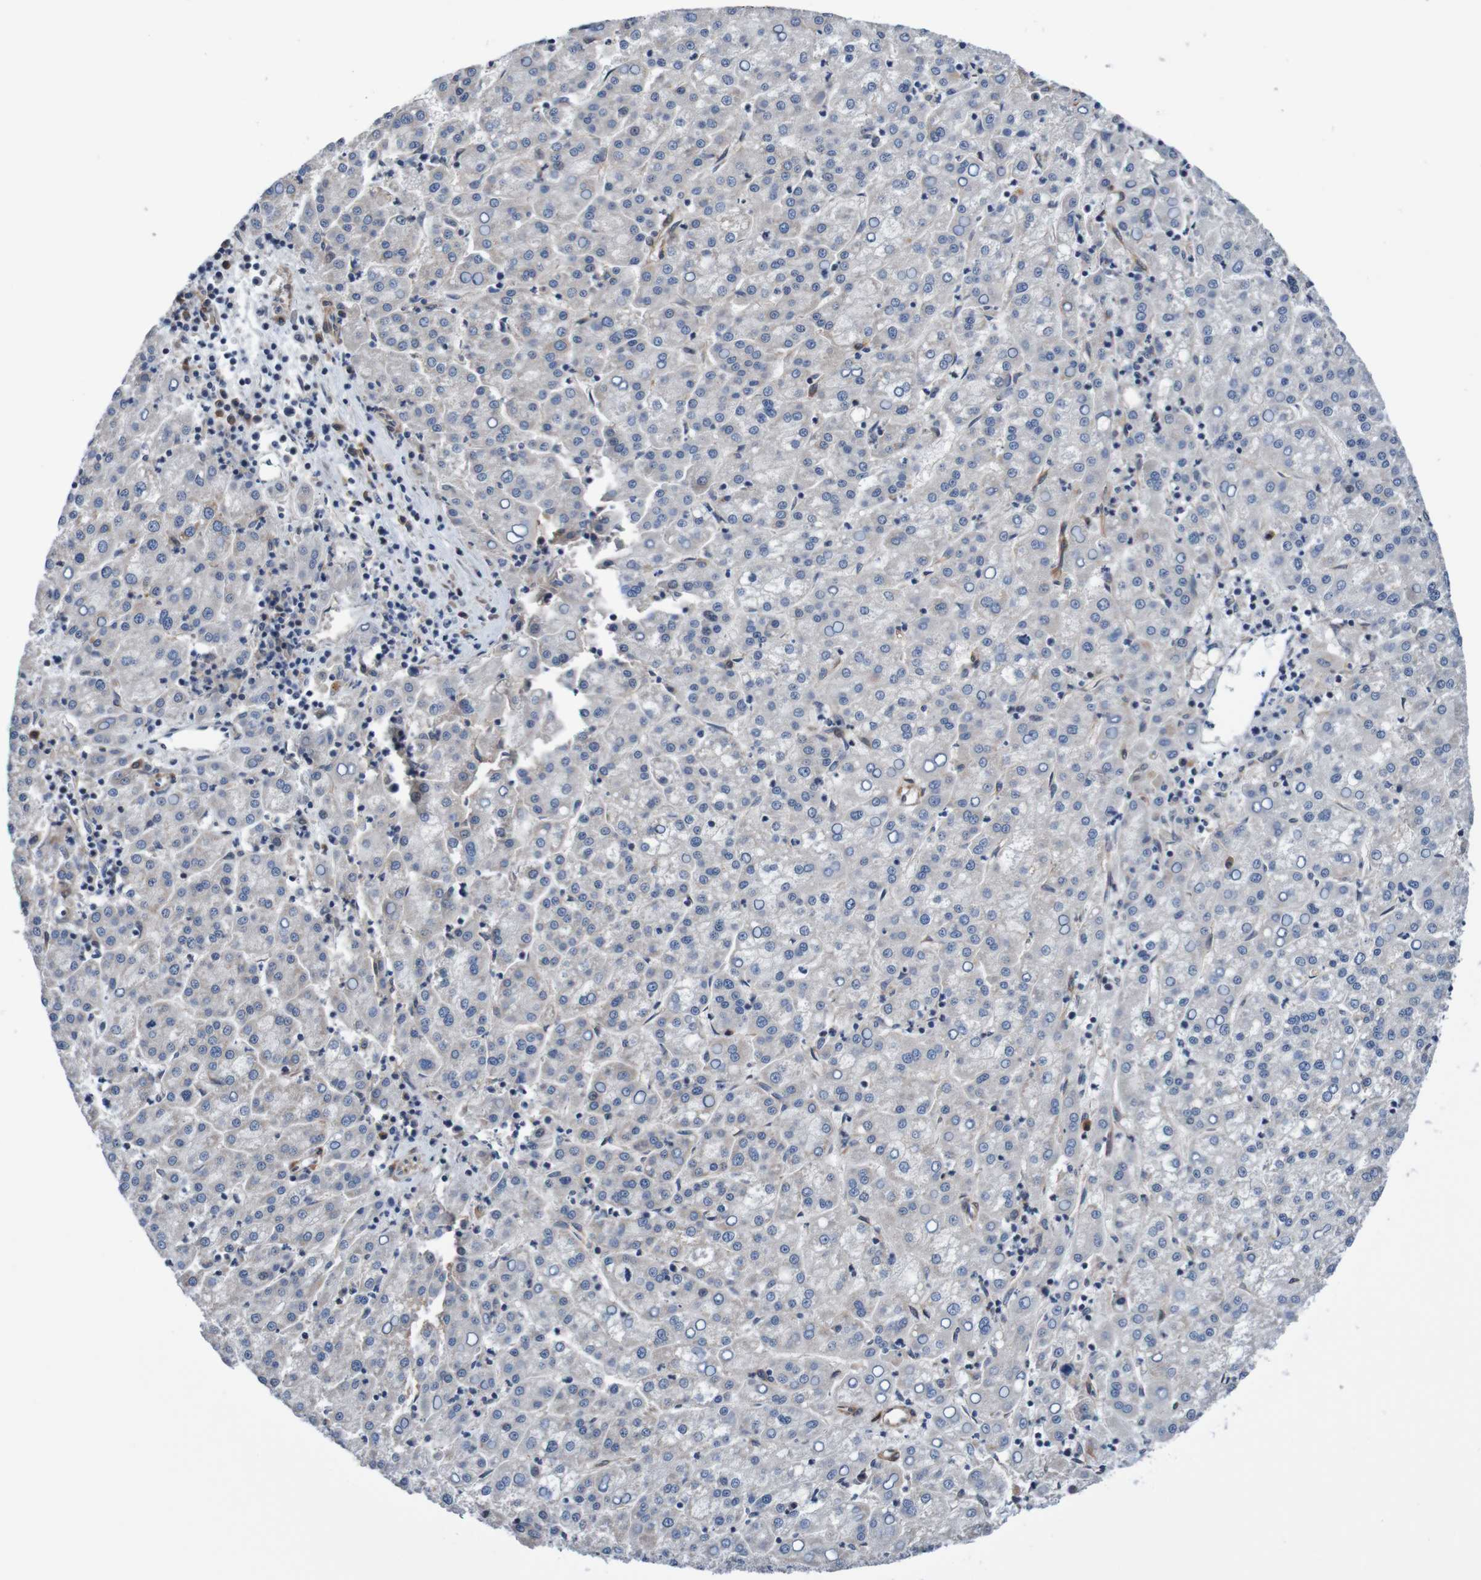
{"staining": {"intensity": "weak", "quantity": "<25%", "location": "cytoplasmic/membranous"}, "tissue": "liver cancer", "cell_type": "Tumor cells", "image_type": "cancer", "snomed": [{"axis": "morphology", "description": "Carcinoma, Hepatocellular, NOS"}, {"axis": "topography", "description": "Liver"}], "caption": "Tumor cells show no significant positivity in liver hepatocellular carcinoma.", "gene": "CPED1", "patient": {"sex": "female", "age": 58}}